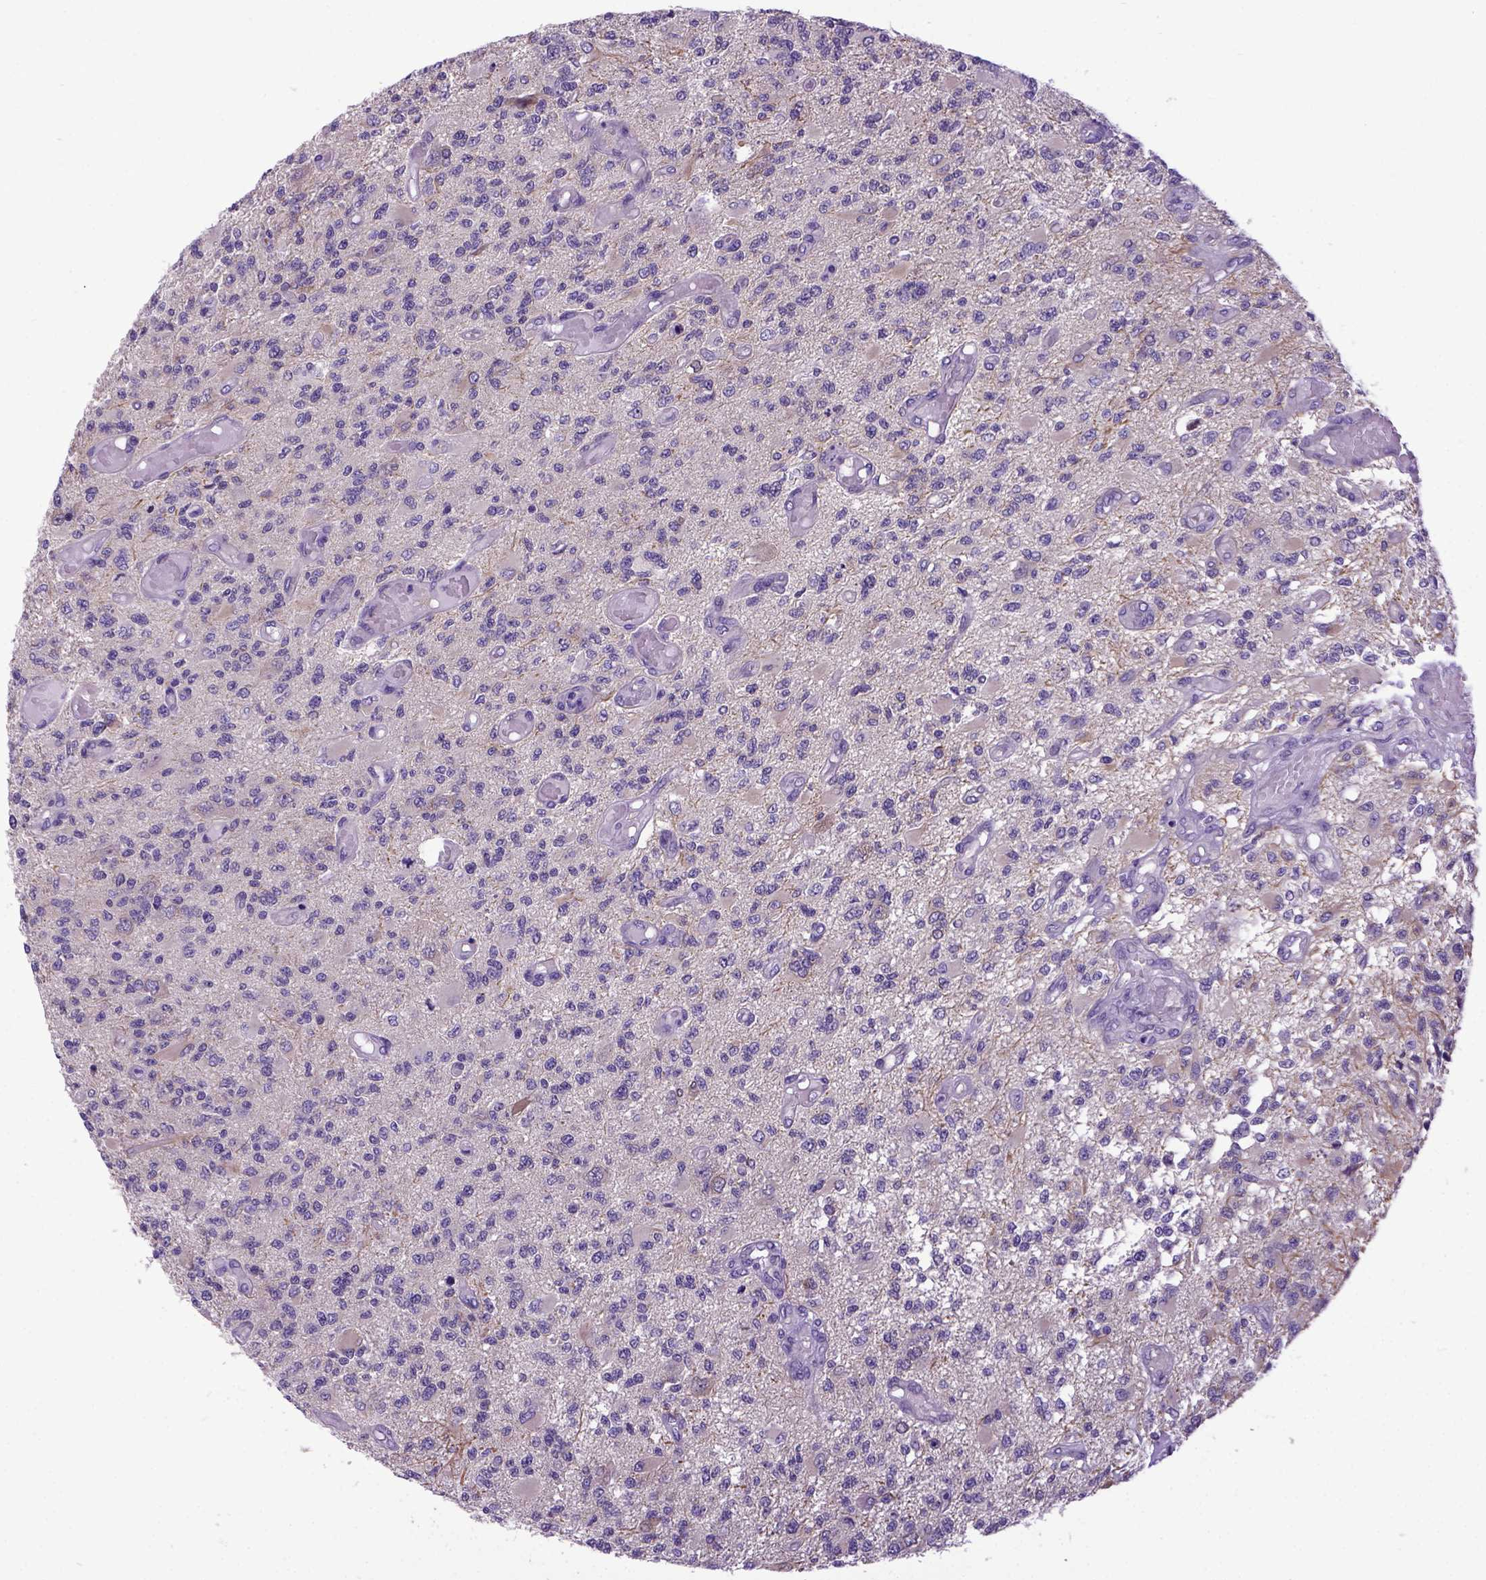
{"staining": {"intensity": "weak", "quantity": "25%-75%", "location": "cytoplasmic/membranous"}, "tissue": "glioma", "cell_type": "Tumor cells", "image_type": "cancer", "snomed": [{"axis": "morphology", "description": "Glioma, malignant, High grade"}, {"axis": "topography", "description": "Brain"}], "caption": "High-power microscopy captured an IHC micrograph of glioma, revealing weak cytoplasmic/membranous expression in approximately 25%-75% of tumor cells. (DAB (3,3'-diaminobenzidine) IHC, brown staining for protein, blue staining for nuclei).", "gene": "NEK5", "patient": {"sex": "female", "age": 63}}